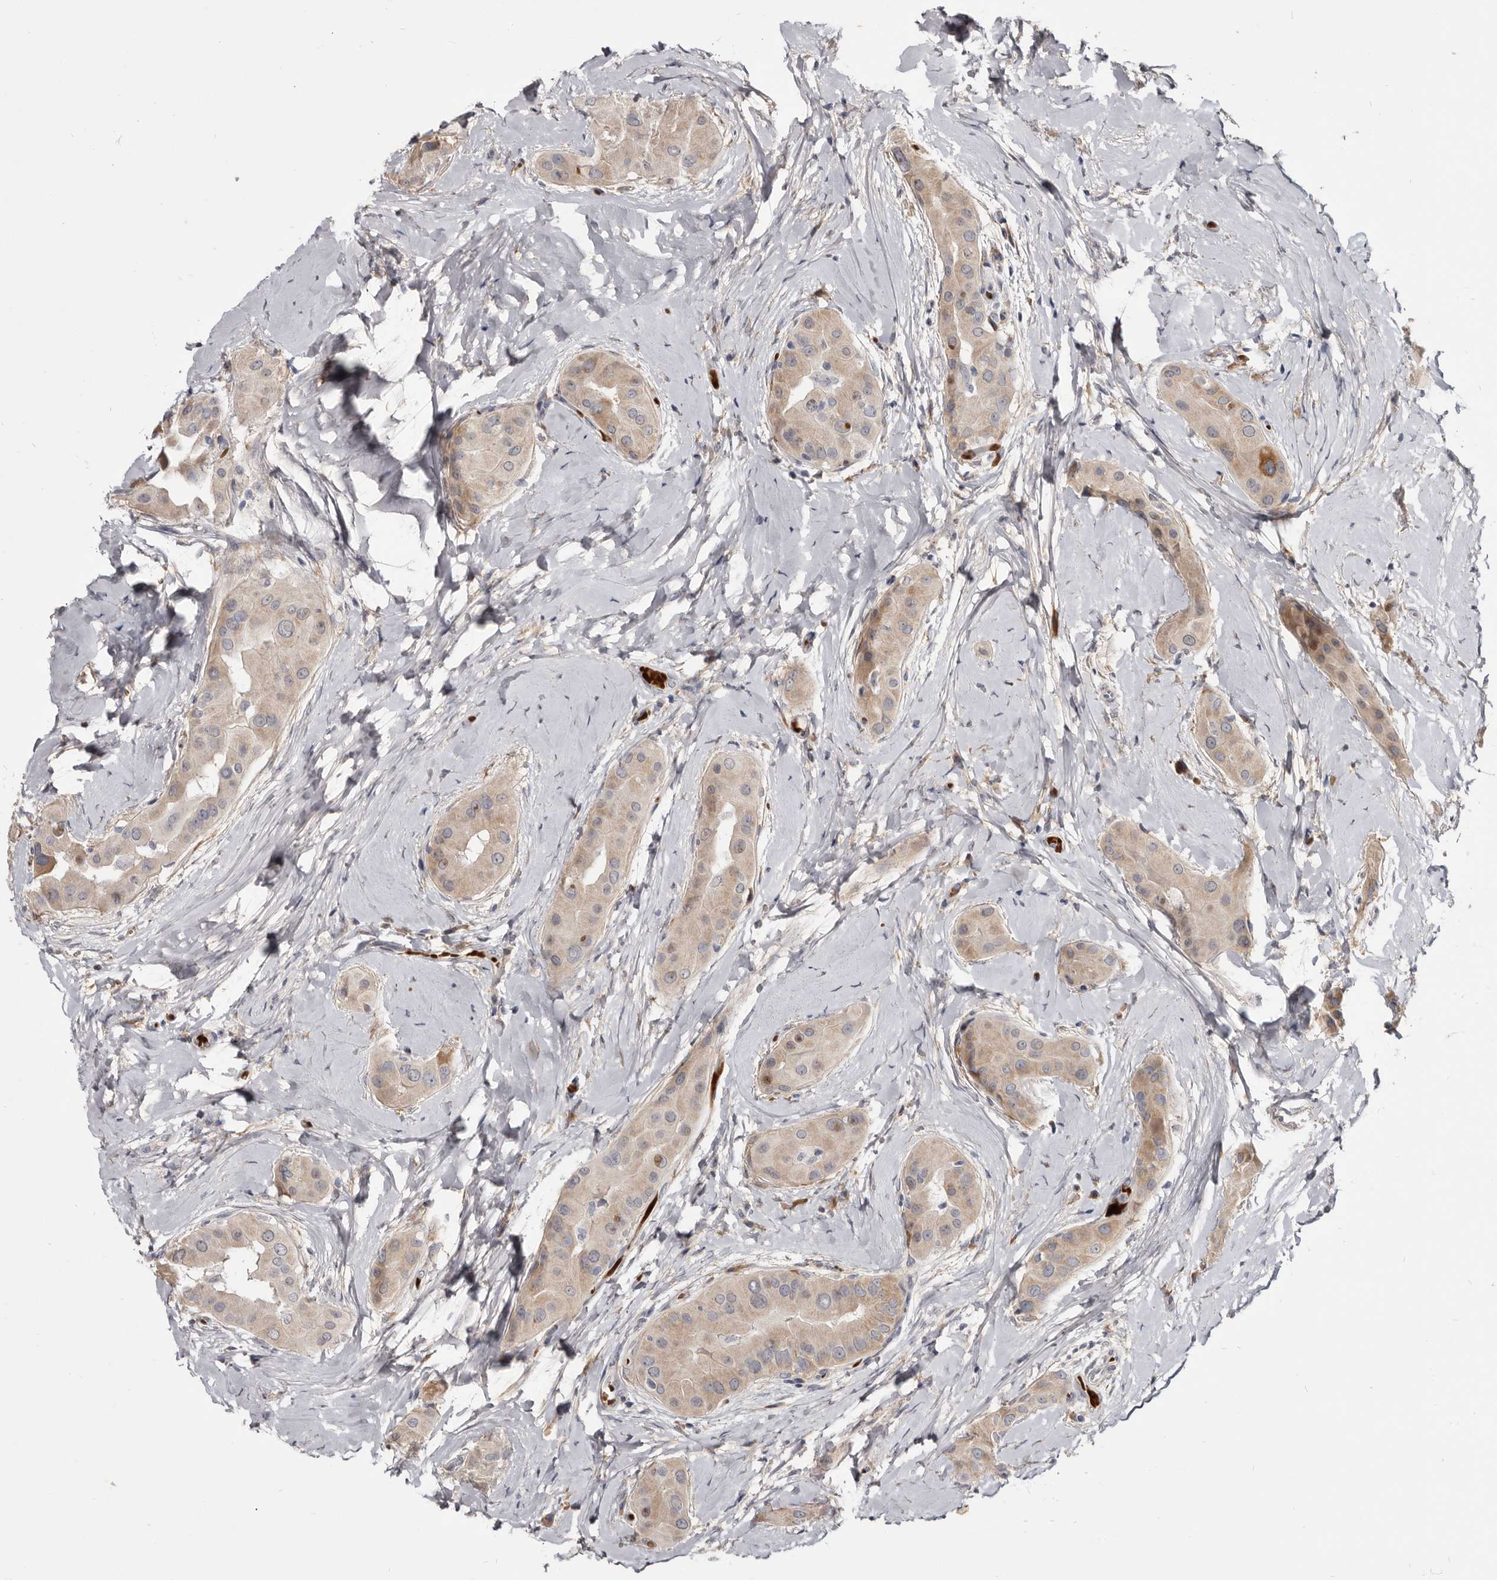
{"staining": {"intensity": "moderate", "quantity": "25%-75%", "location": "cytoplasmic/membranous,nuclear"}, "tissue": "thyroid cancer", "cell_type": "Tumor cells", "image_type": "cancer", "snomed": [{"axis": "morphology", "description": "Papillary adenocarcinoma, NOS"}, {"axis": "topography", "description": "Thyroid gland"}], "caption": "Thyroid cancer stained with a brown dye shows moderate cytoplasmic/membranous and nuclear positive expression in about 25%-75% of tumor cells.", "gene": "NENF", "patient": {"sex": "male", "age": 33}}